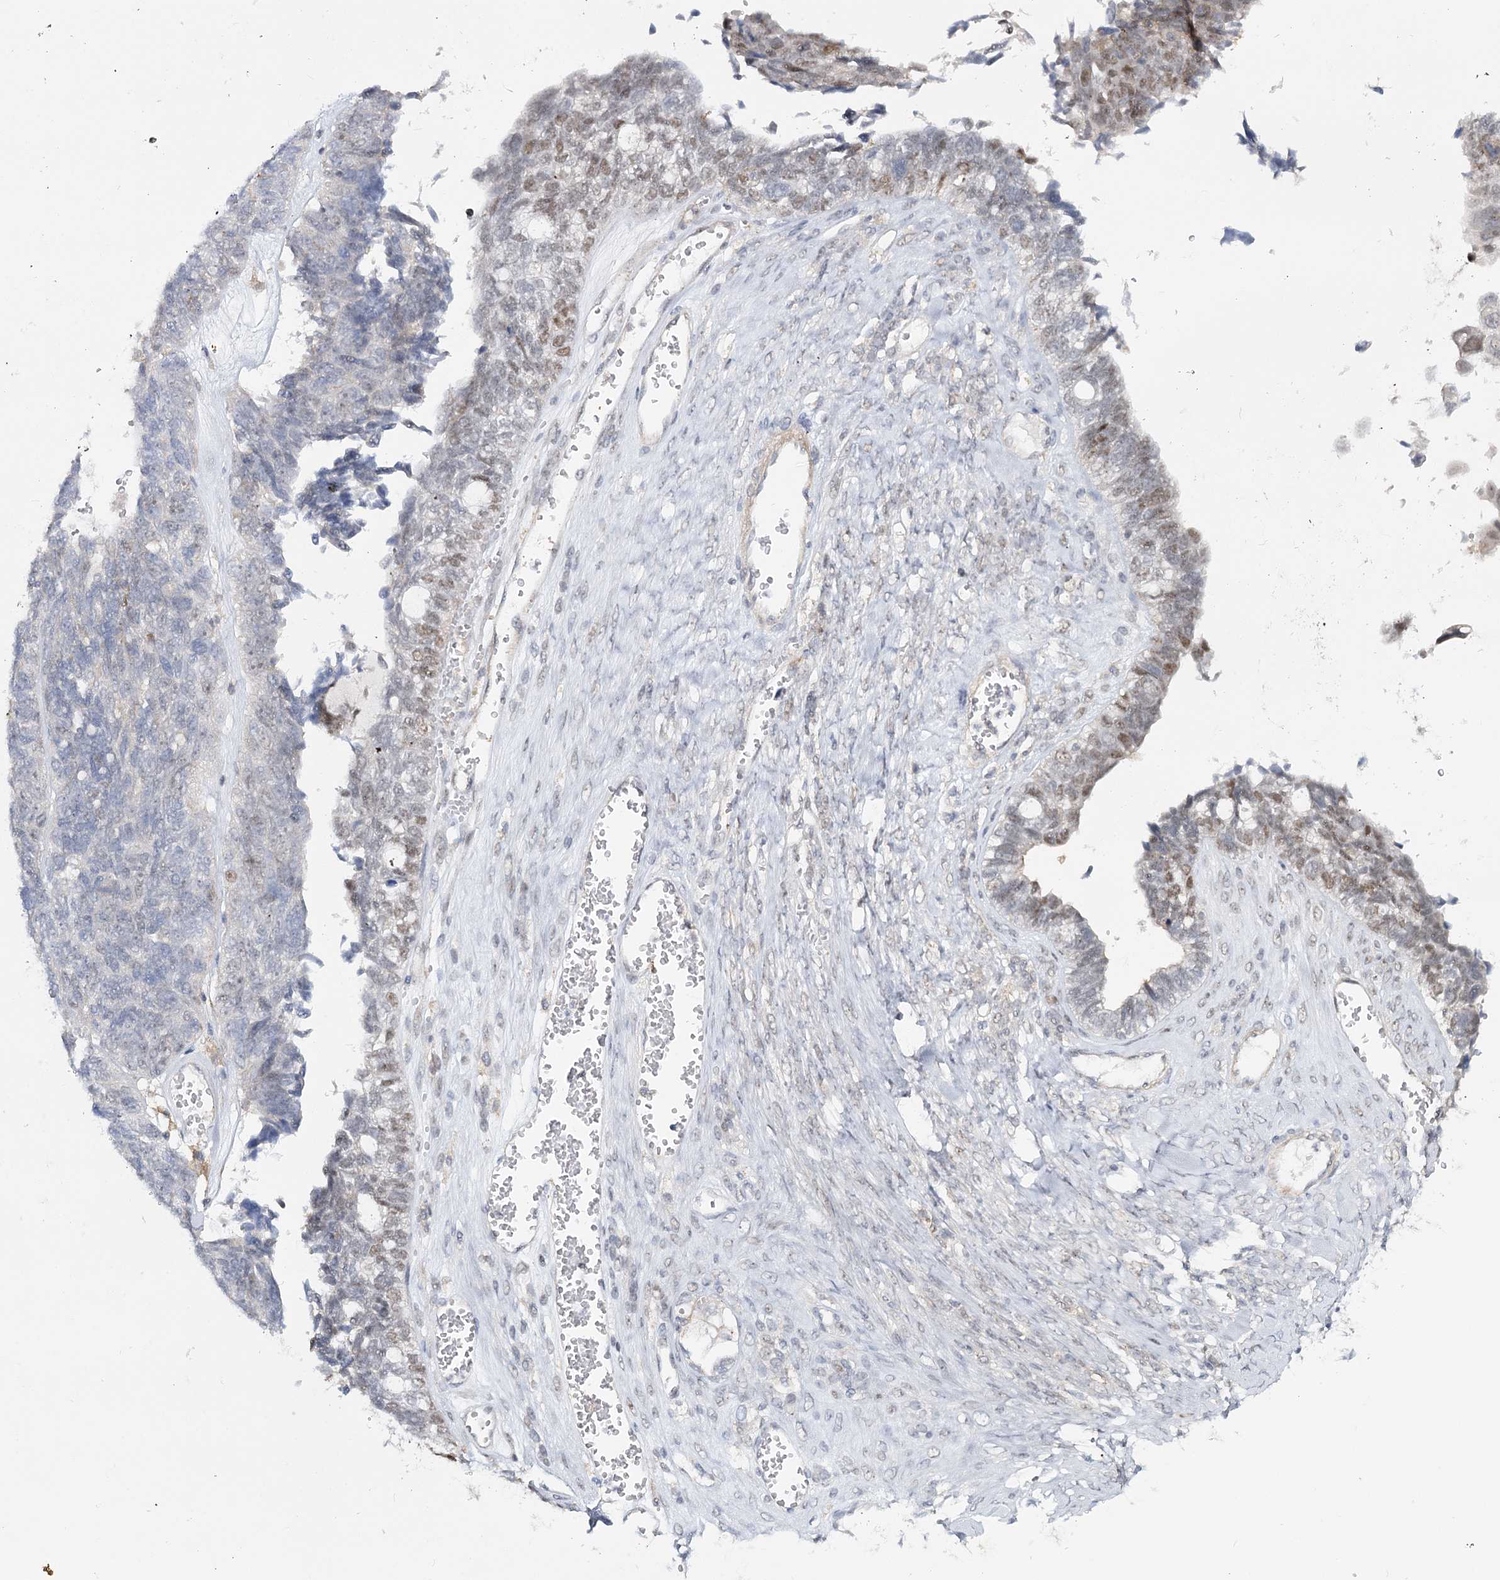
{"staining": {"intensity": "weak", "quantity": "<25%", "location": "nuclear"}, "tissue": "ovarian cancer", "cell_type": "Tumor cells", "image_type": "cancer", "snomed": [{"axis": "morphology", "description": "Cystadenocarcinoma, serous, NOS"}, {"axis": "topography", "description": "Ovary"}], "caption": "DAB immunohistochemical staining of human ovarian cancer (serous cystadenocarcinoma) shows no significant positivity in tumor cells.", "gene": "ZC3H8", "patient": {"sex": "female", "age": 79}}